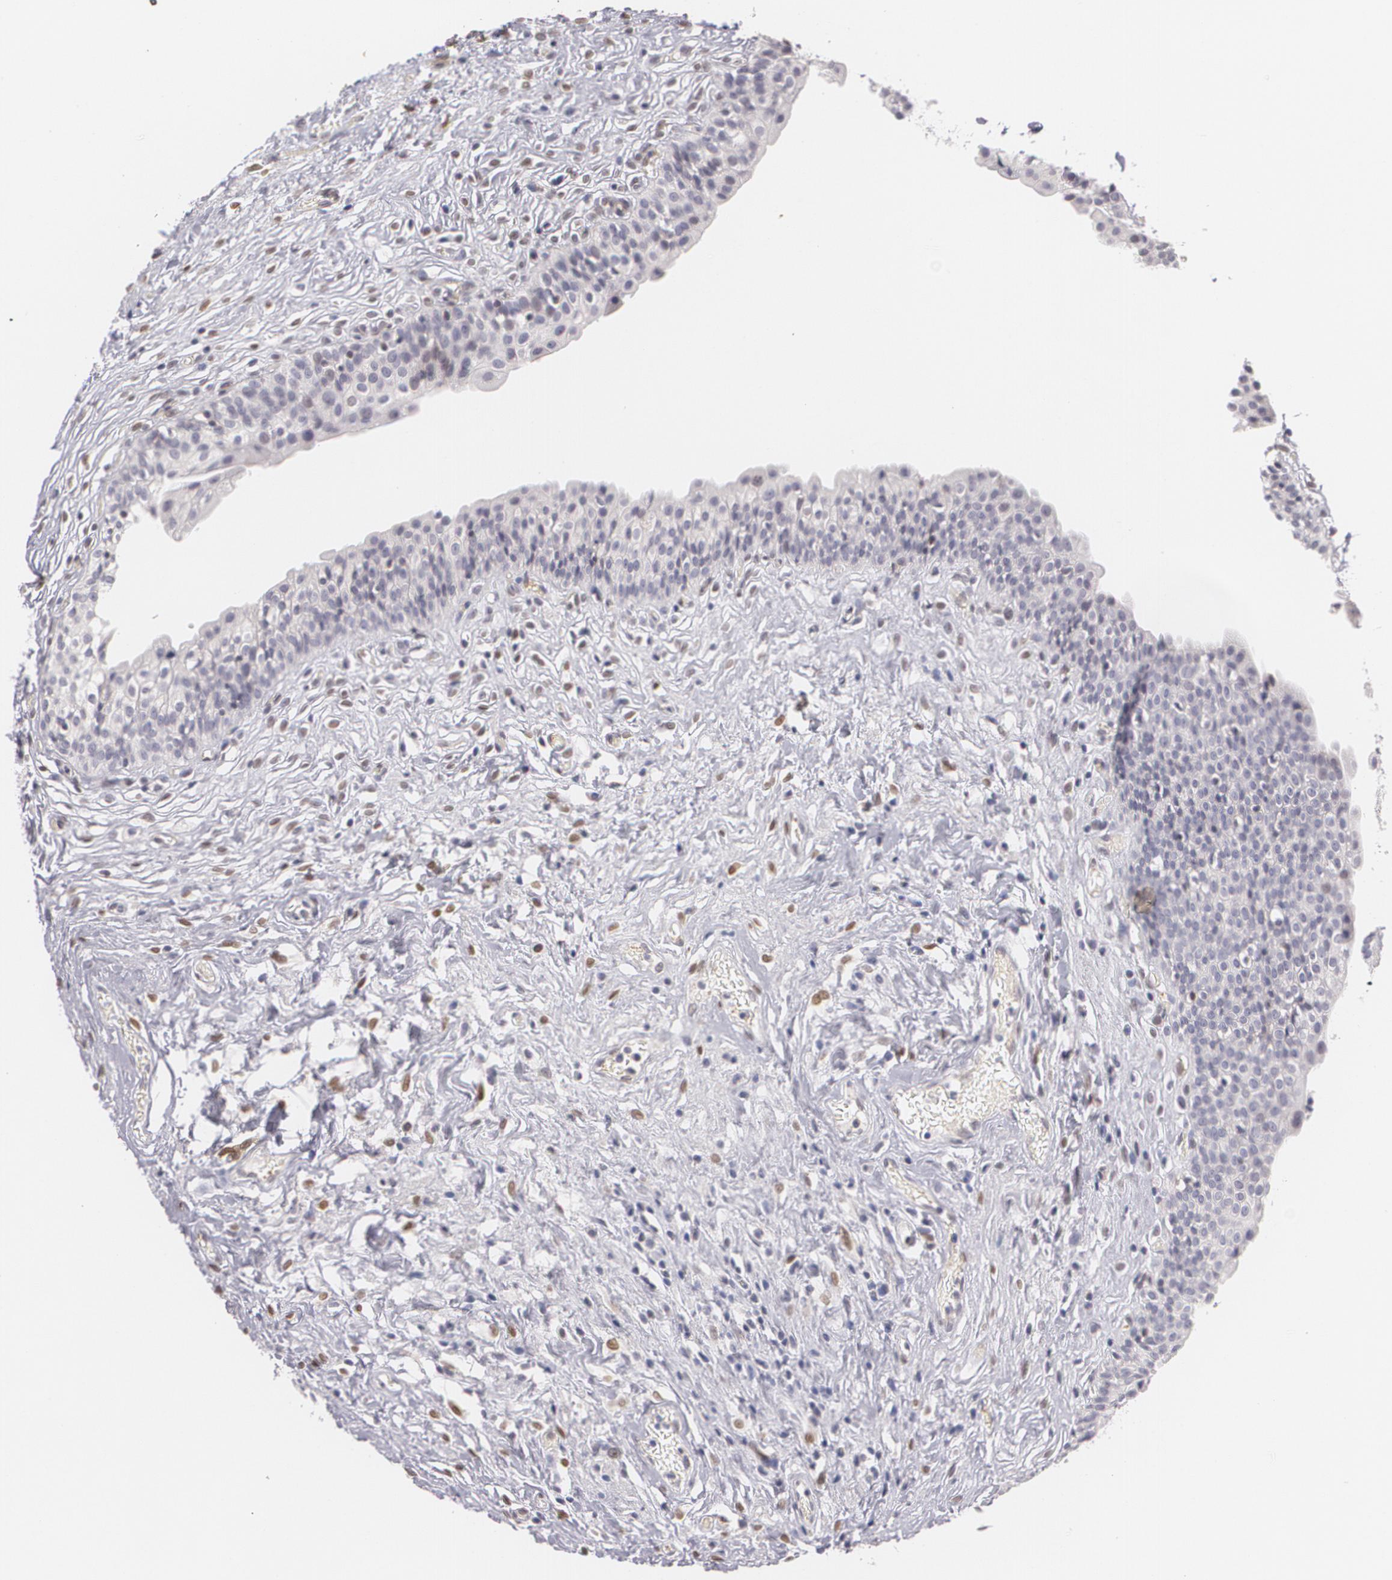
{"staining": {"intensity": "negative", "quantity": "none", "location": "none"}, "tissue": "urinary bladder", "cell_type": "Urothelial cells", "image_type": "normal", "snomed": [{"axis": "morphology", "description": "Adenocarcinoma, NOS"}, {"axis": "topography", "description": "Urinary bladder"}], "caption": "Immunohistochemistry micrograph of benign urinary bladder: urinary bladder stained with DAB shows no significant protein staining in urothelial cells. The staining is performed using DAB brown chromogen with nuclei counter-stained in using hematoxylin.", "gene": "ZBTB16", "patient": {"sex": "male", "age": 61}}